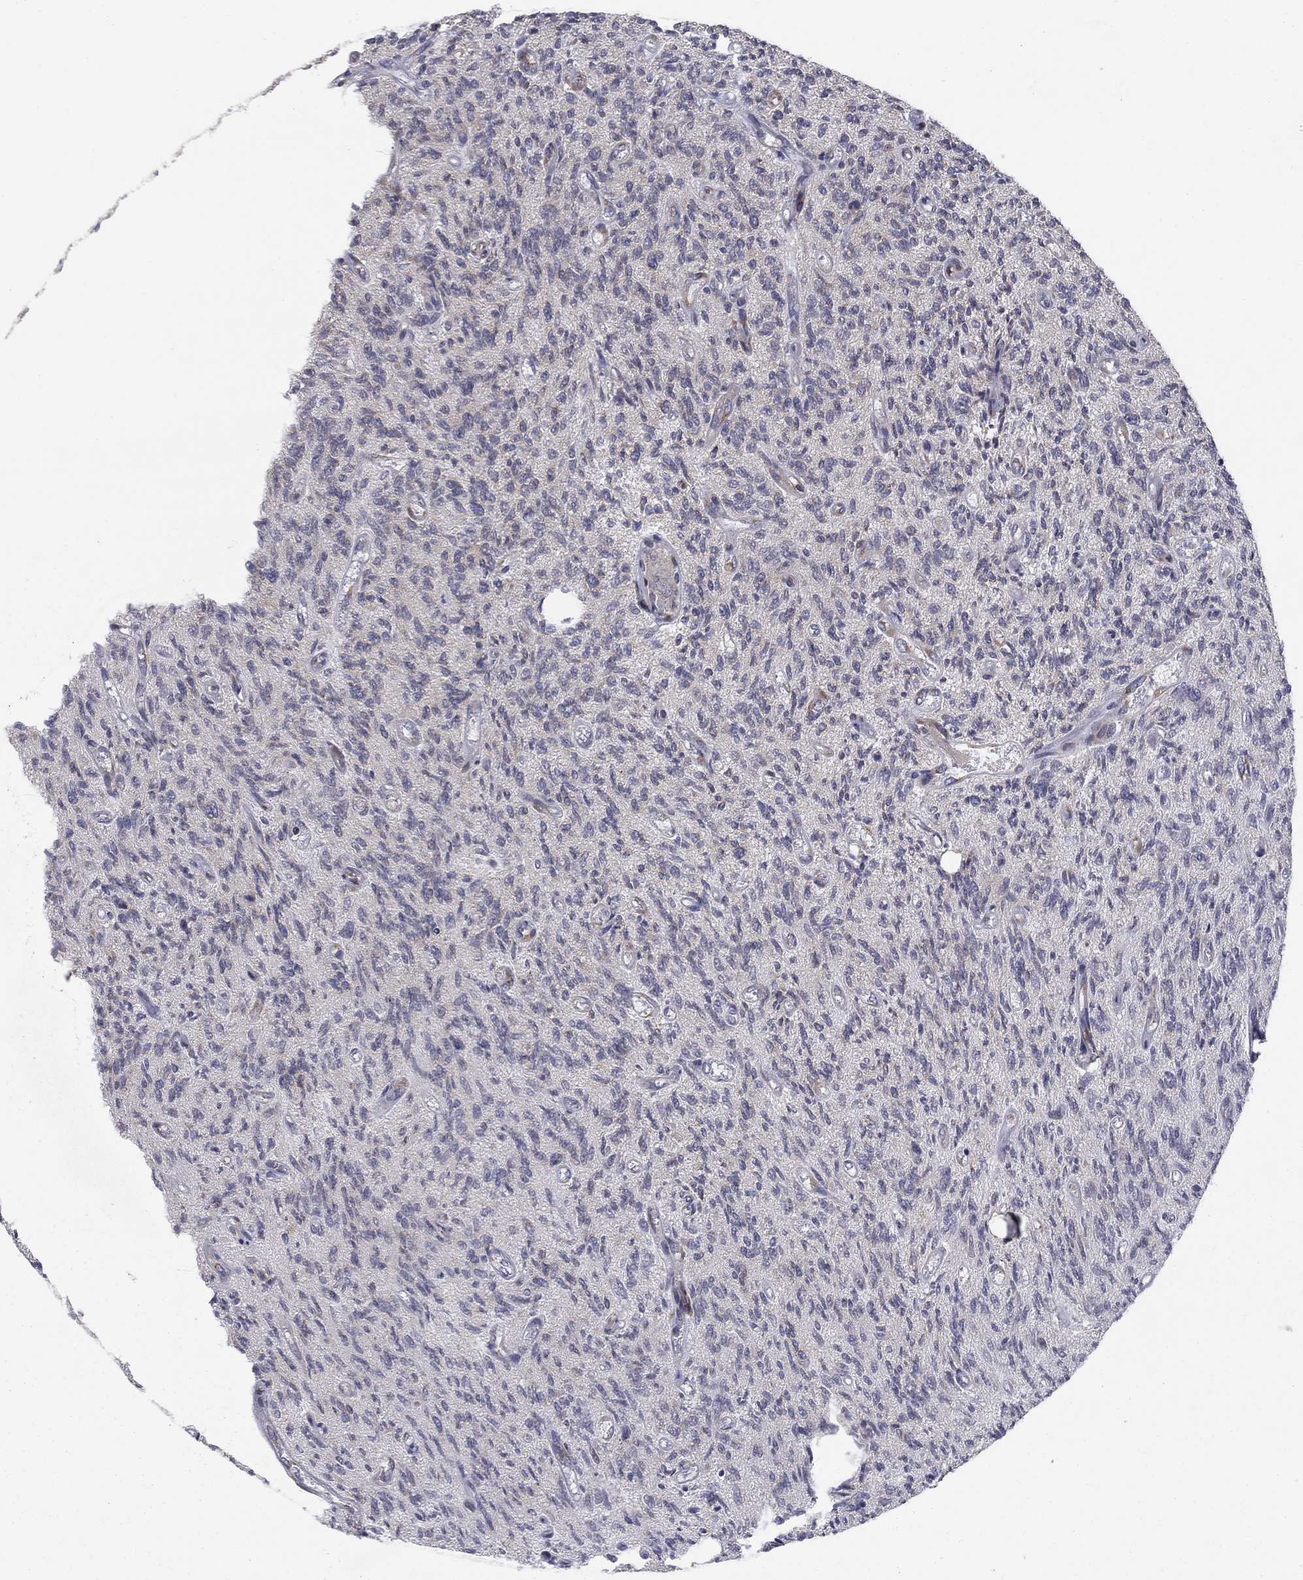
{"staining": {"intensity": "moderate", "quantity": "<25%", "location": "cytoplasmic/membranous"}, "tissue": "glioma", "cell_type": "Tumor cells", "image_type": "cancer", "snomed": [{"axis": "morphology", "description": "Glioma, malignant, High grade"}, {"axis": "topography", "description": "Brain"}], "caption": "High-grade glioma (malignant) stained with immunohistochemistry (IHC) displays moderate cytoplasmic/membranous positivity in approximately <25% of tumor cells.", "gene": "YIF1A", "patient": {"sex": "male", "age": 64}}